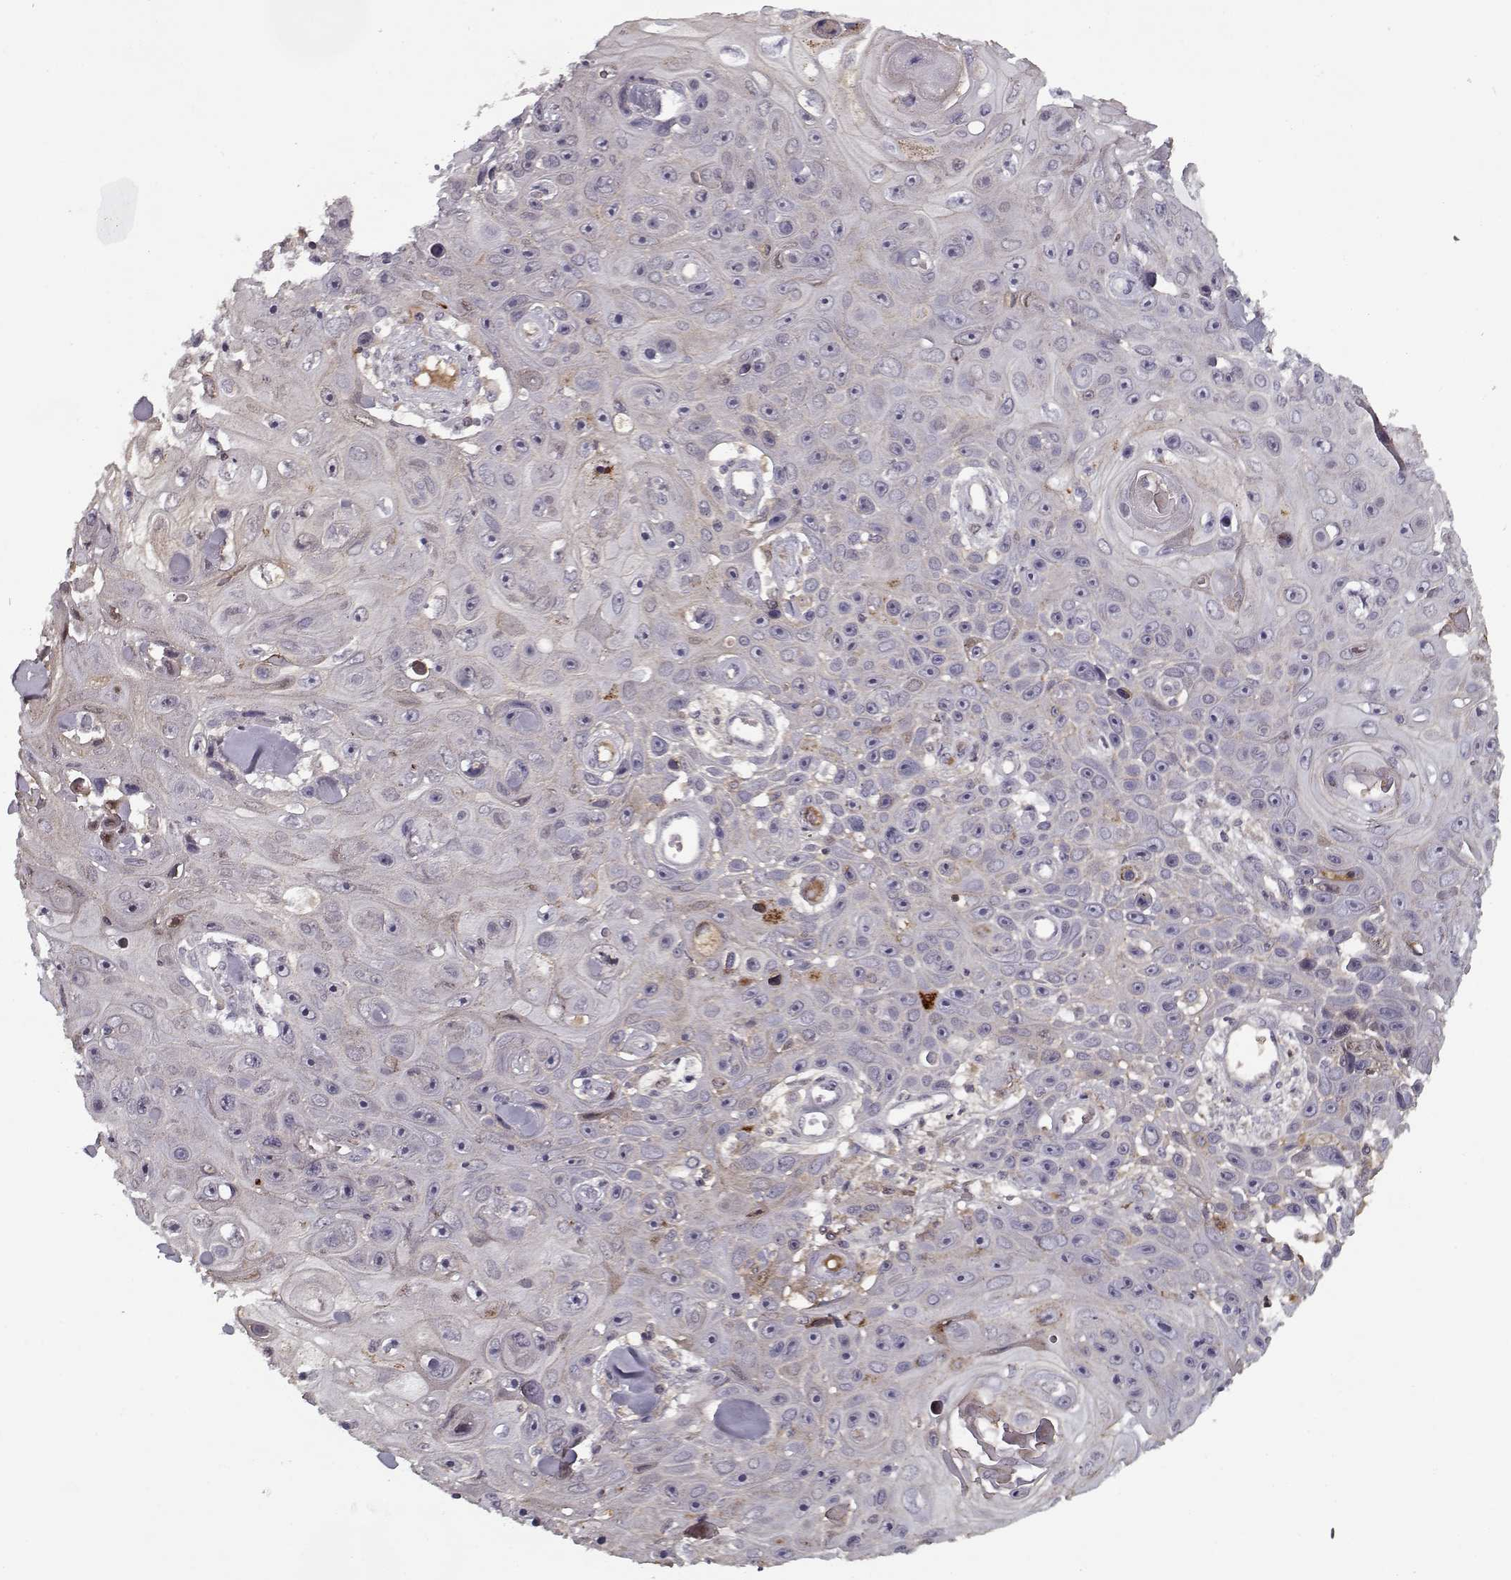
{"staining": {"intensity": "negative", "quantity": "none", "location": "none"}, "tissue": "skin cancer", "cell_type": "Tumor cells", "image_type": "cancer", "snomed": [{"axis": "morphology", "description": "Squamous cell carcinoma, NOS"}, {"axis": "topography", "description": "Skin"}], "caption": "This is an immunohistochemistry histopathology image of squamous cell carcinoma (skin). There is no expression in tumor cells.", "gene": "AFM", "patient": {"sex": "male", "age": 82}}